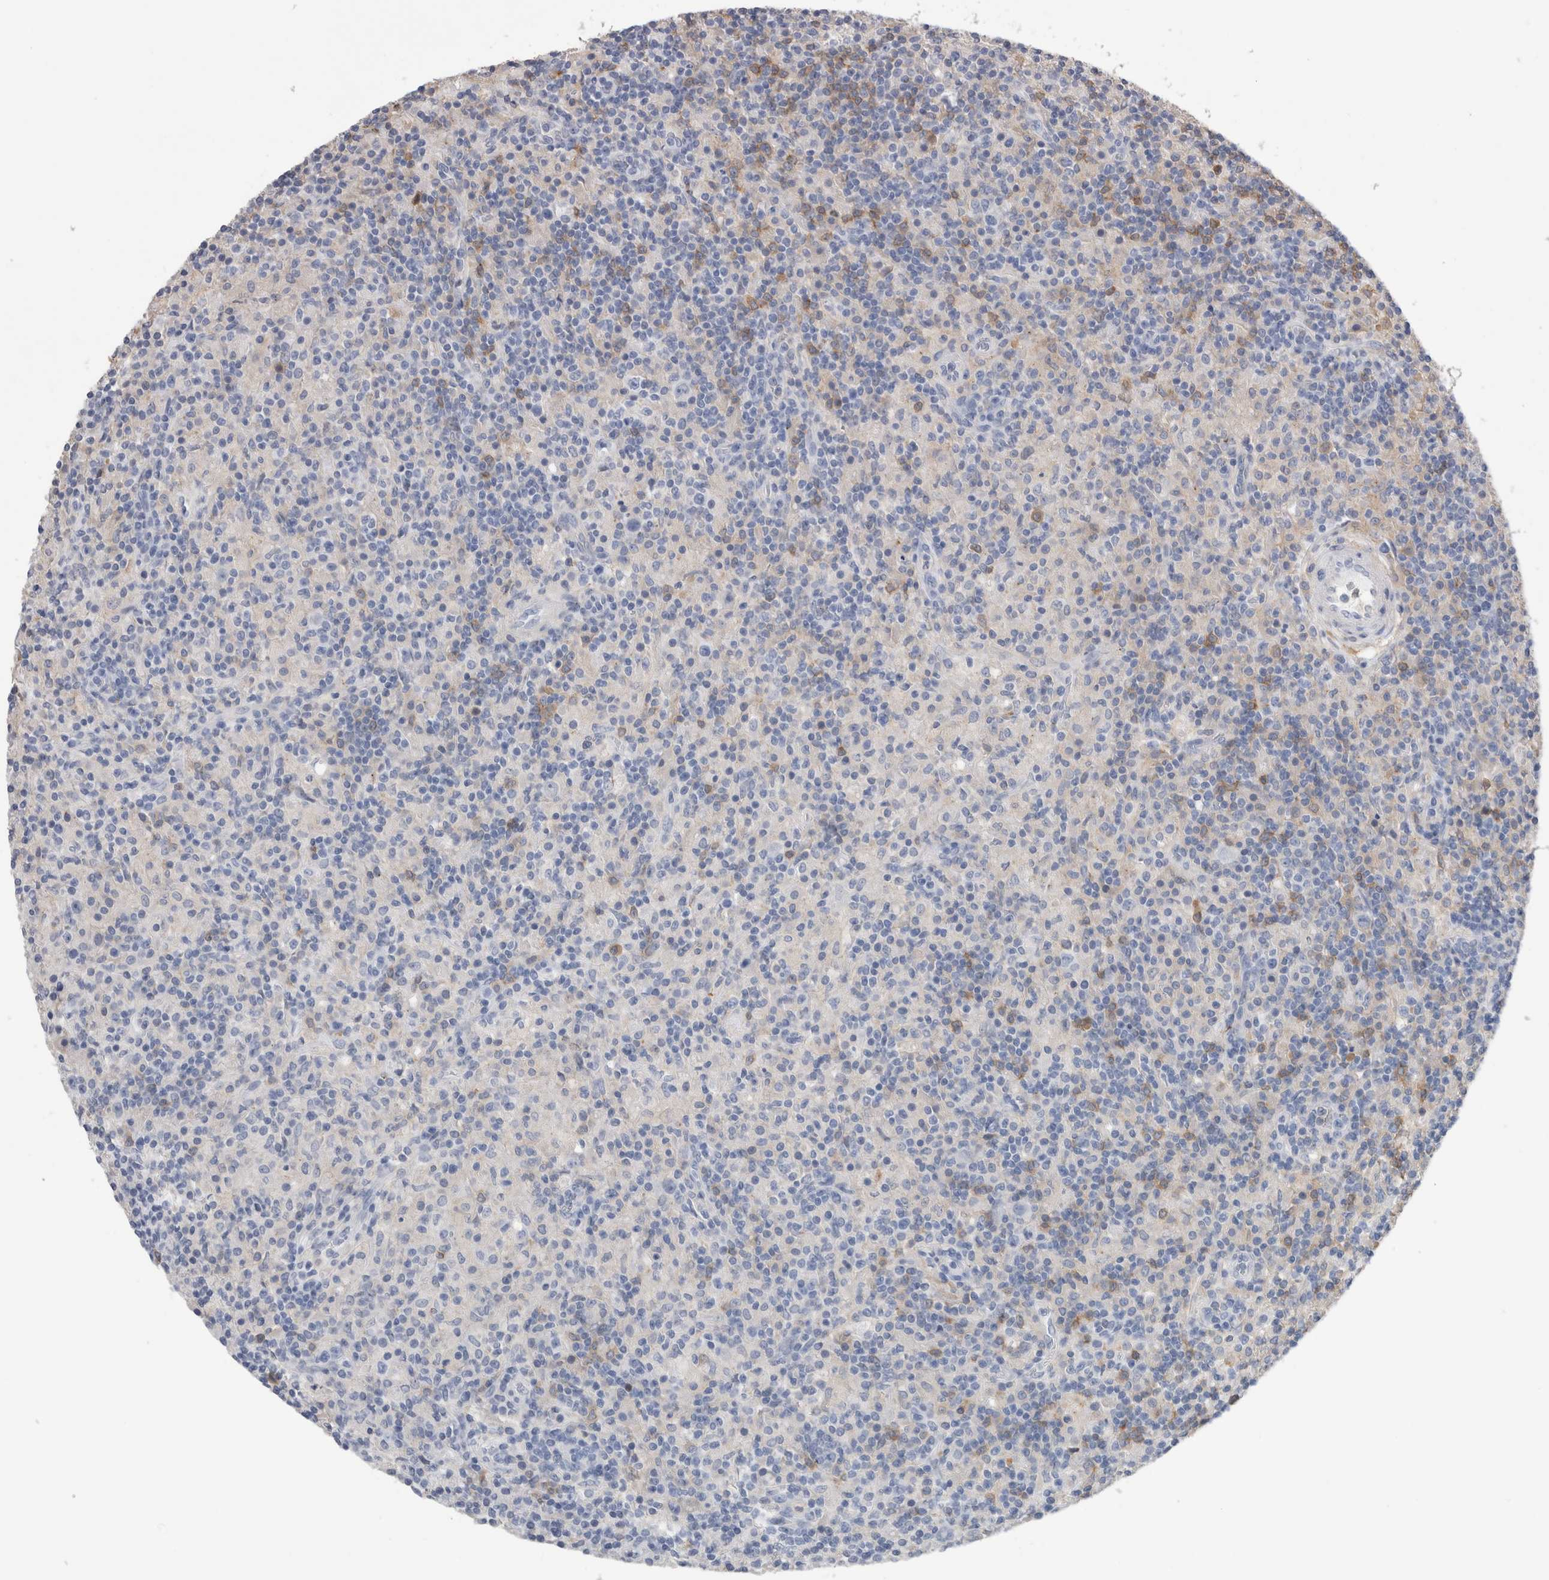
{"staining": {"intensity": "negative", "quantity": "none", "location": "none"}, "tissue": "lymphoma", "cell_type": "Tumor cells", "image_type": "cancer", "snomed": [{"axis": "morphology", "description": "Hodgkin's disease, NOS"}, {"axis": "topography", "description": "Lymph node"}], "caption": "High power microscopy histopathology image of an IHC photomicrograph of lymphoma, revealing no significant positivity in tumor cells. The staining was performed using DAB to visualize the protein expression in brown, while the nuclei were stained in blue with hematoxylin (Magnification: 20x).", "gene": "SCRN1", "patient": {"sex": "male", "age": 70}}